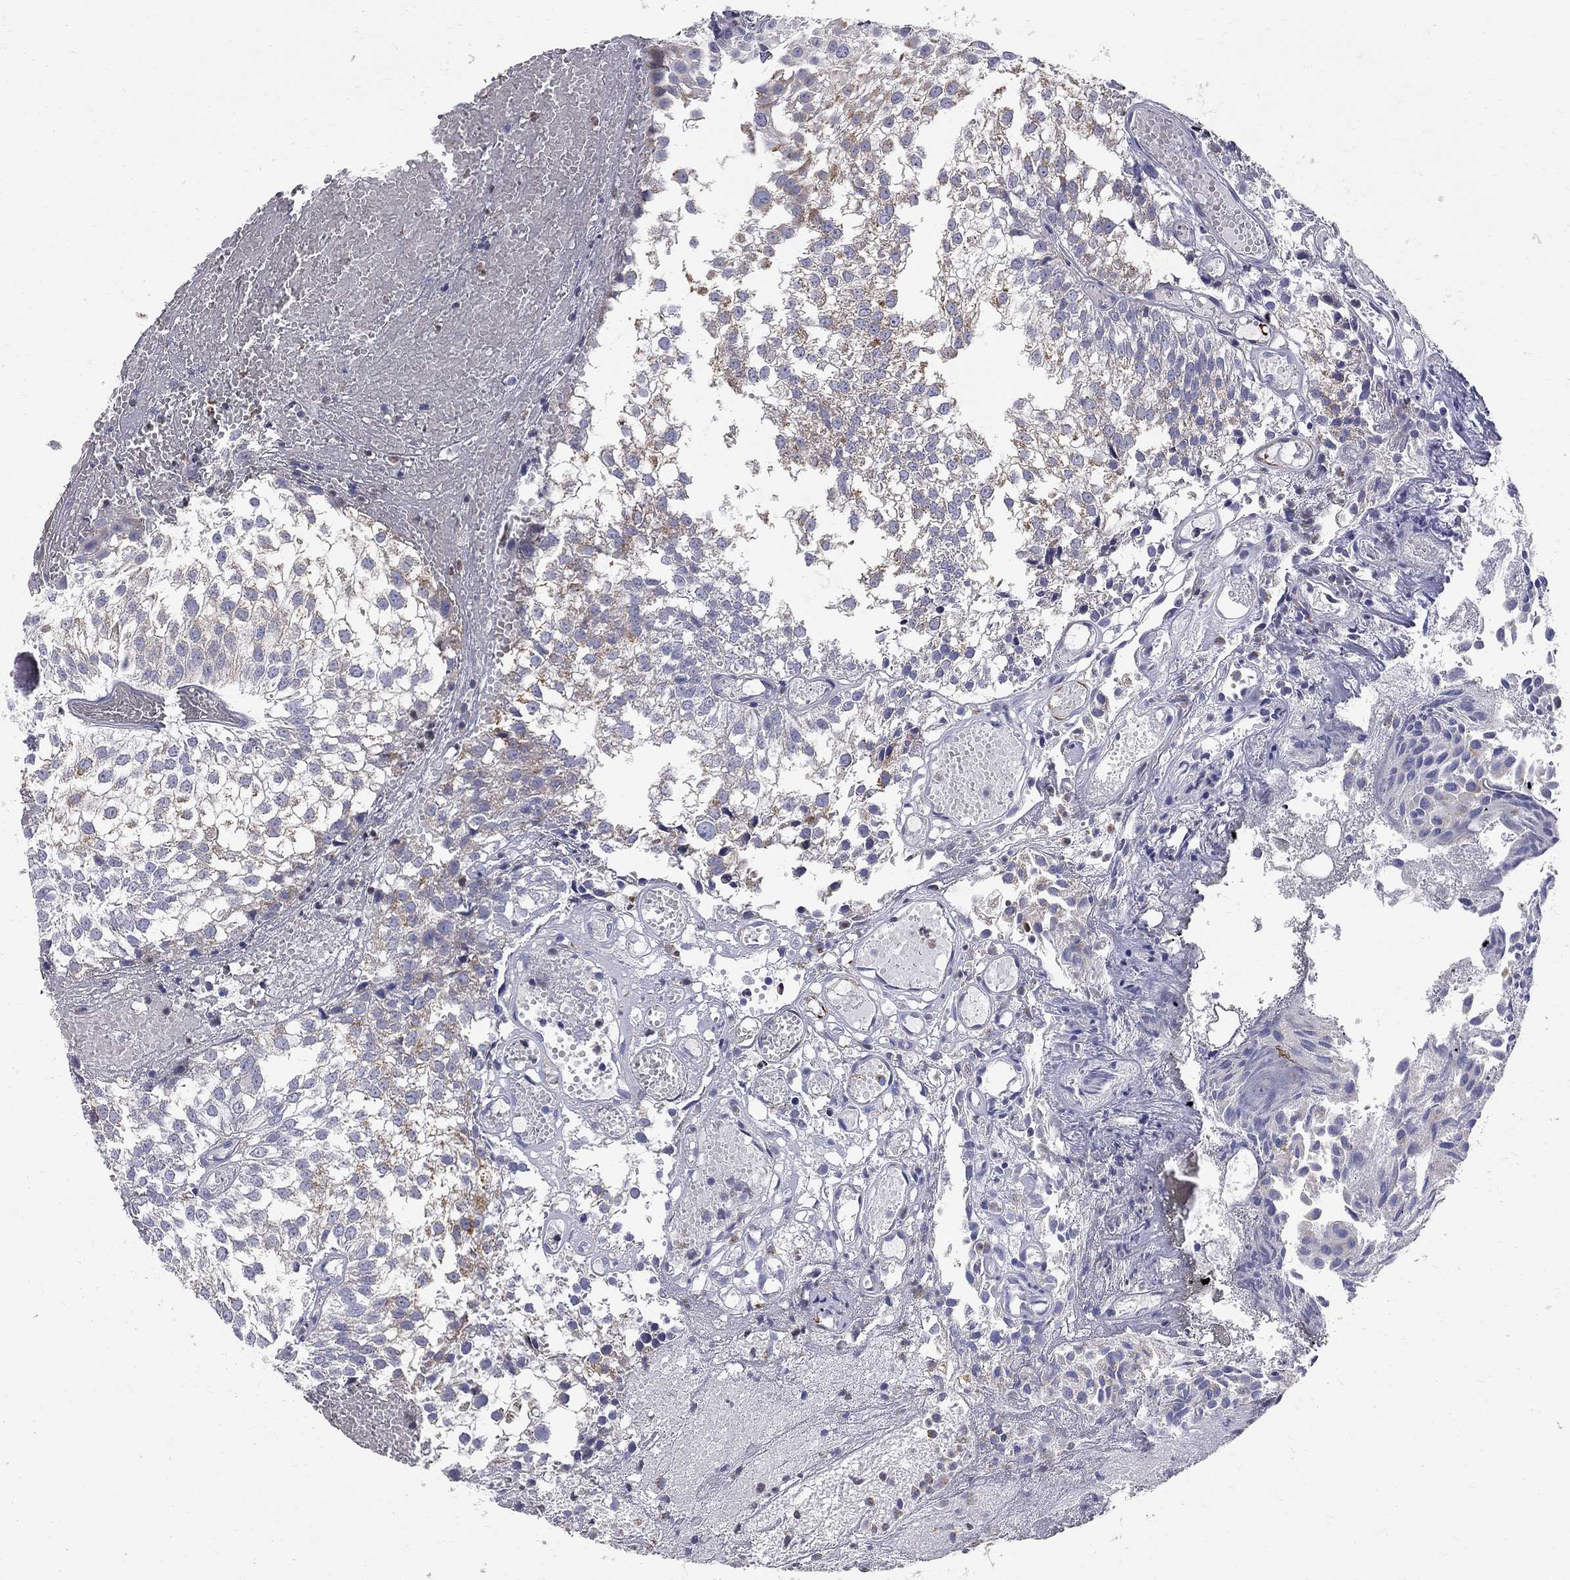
{"staining": {"intensity": "weak", "quantity": "<25%", "location": "cytoplasmic/membranous"}, "tissue": "urothelial cancer", "cell_type": "Tumor cells", "image_type": "cancer", "snomed": [{"axis": "morphology", "description": "Urothelial carcinoma, Low grade"}, {"axis": "topography", "description": "Urinary bladder"}], "caption": "Histopathology image shows no protein staining in tumor cells of urothelial carcinoma (low-grade) tissue. Nuclei are stained in blue.", "gene": "ACSL1", "patient": {"sex": "male", "age": 79}}